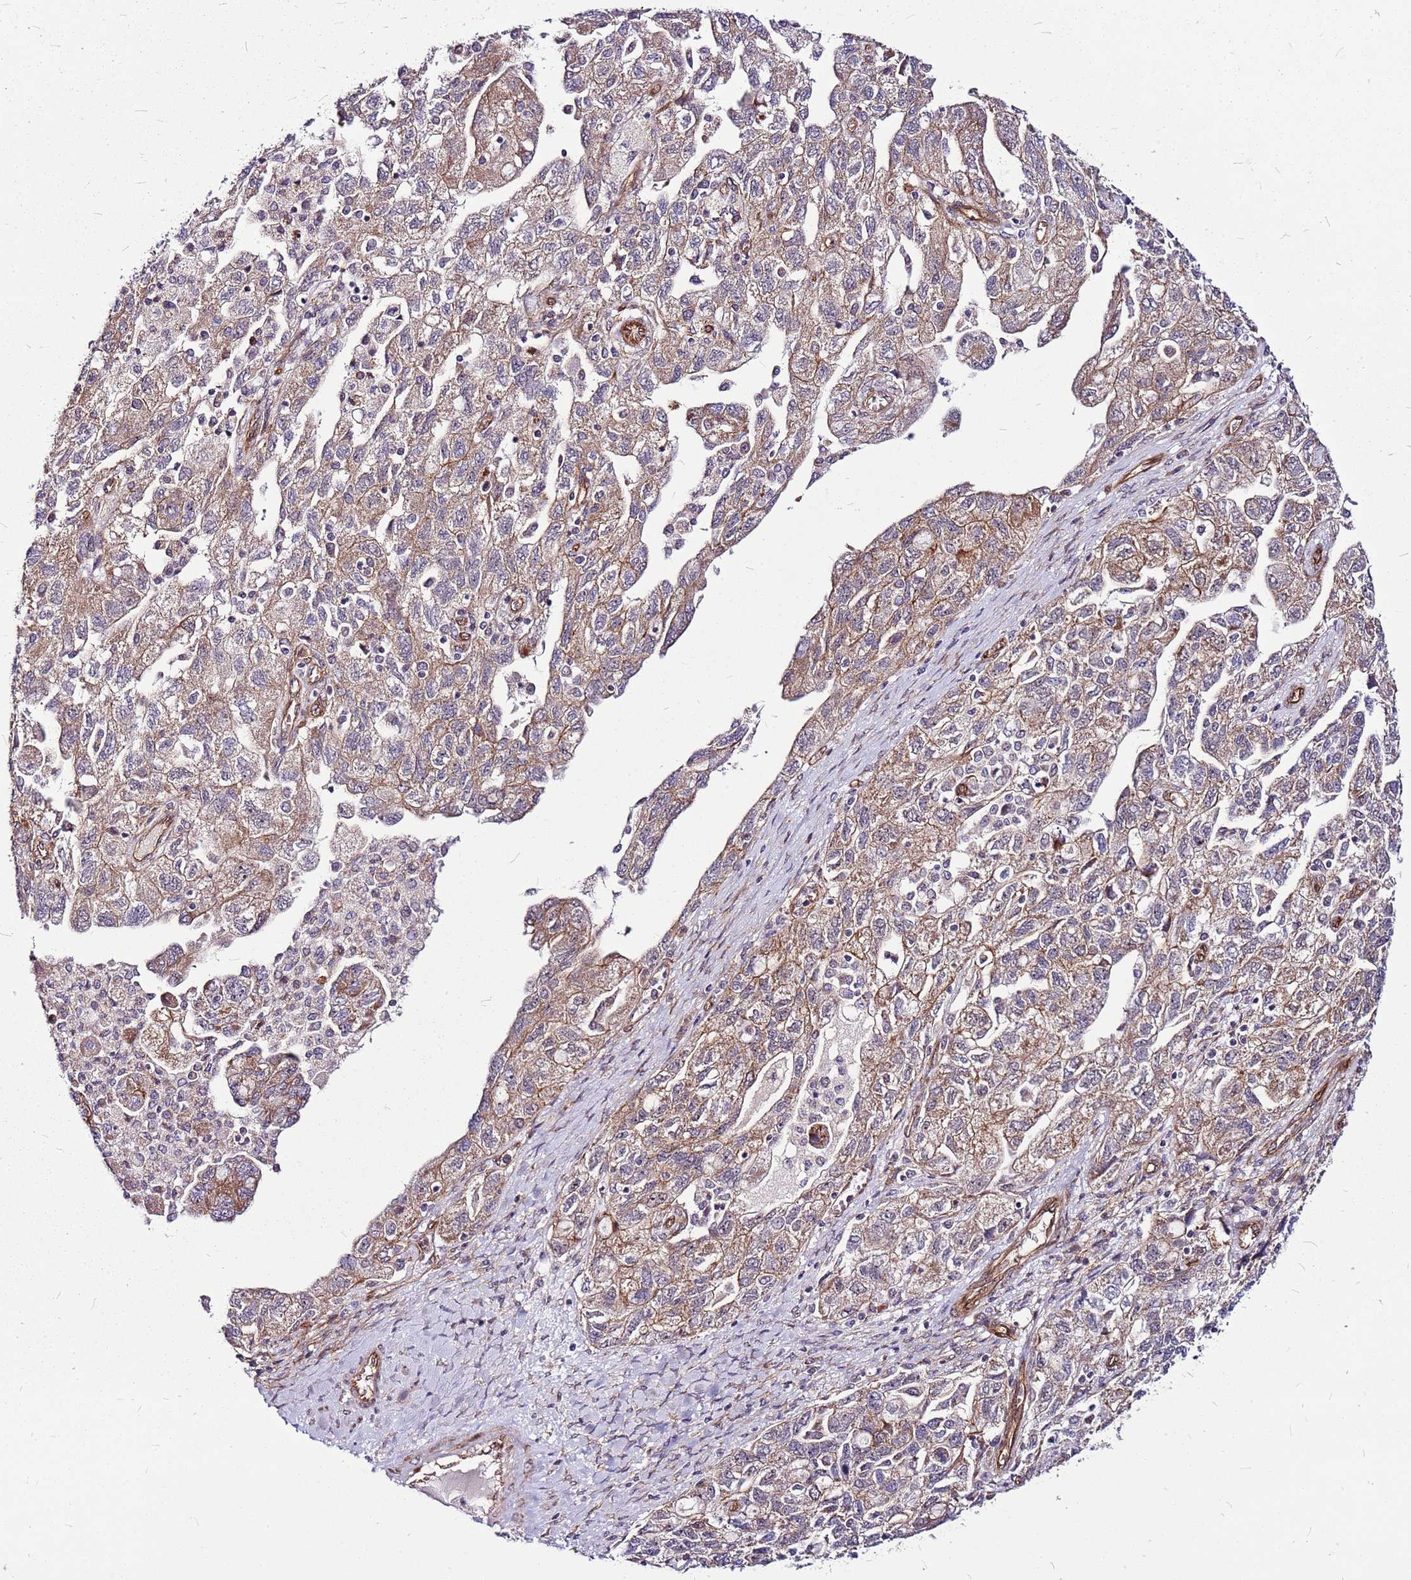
{"staining": {"intensity": "weak", "quantity": ">75%", "location": "cytoplasmic/membranous"}, "tissue": "ovarian cancer", "cell_type": "Tumor cells", "image_type": "cancer", "snomed": [{"axis": "morphology", "description": "Carcinoma, NOS"}, {"axis": "morphology", "description": "Cystadenocarcinoma, serous, NOS"}, {"axis": "topography", "description": "Ovary"}], "caption": "A histopathology image of human ovarian serous cystadenocarcinoma stained for a protein displays weak cytoplasmic/membranous brown staining in tumor cells. (DAB (3,3'-diaminobenzidine) IHC, brown staining for protein, blue staining for nuclei).", "gene": "TOPAZ1", "patient": {"sex": "female", "age": 69}}